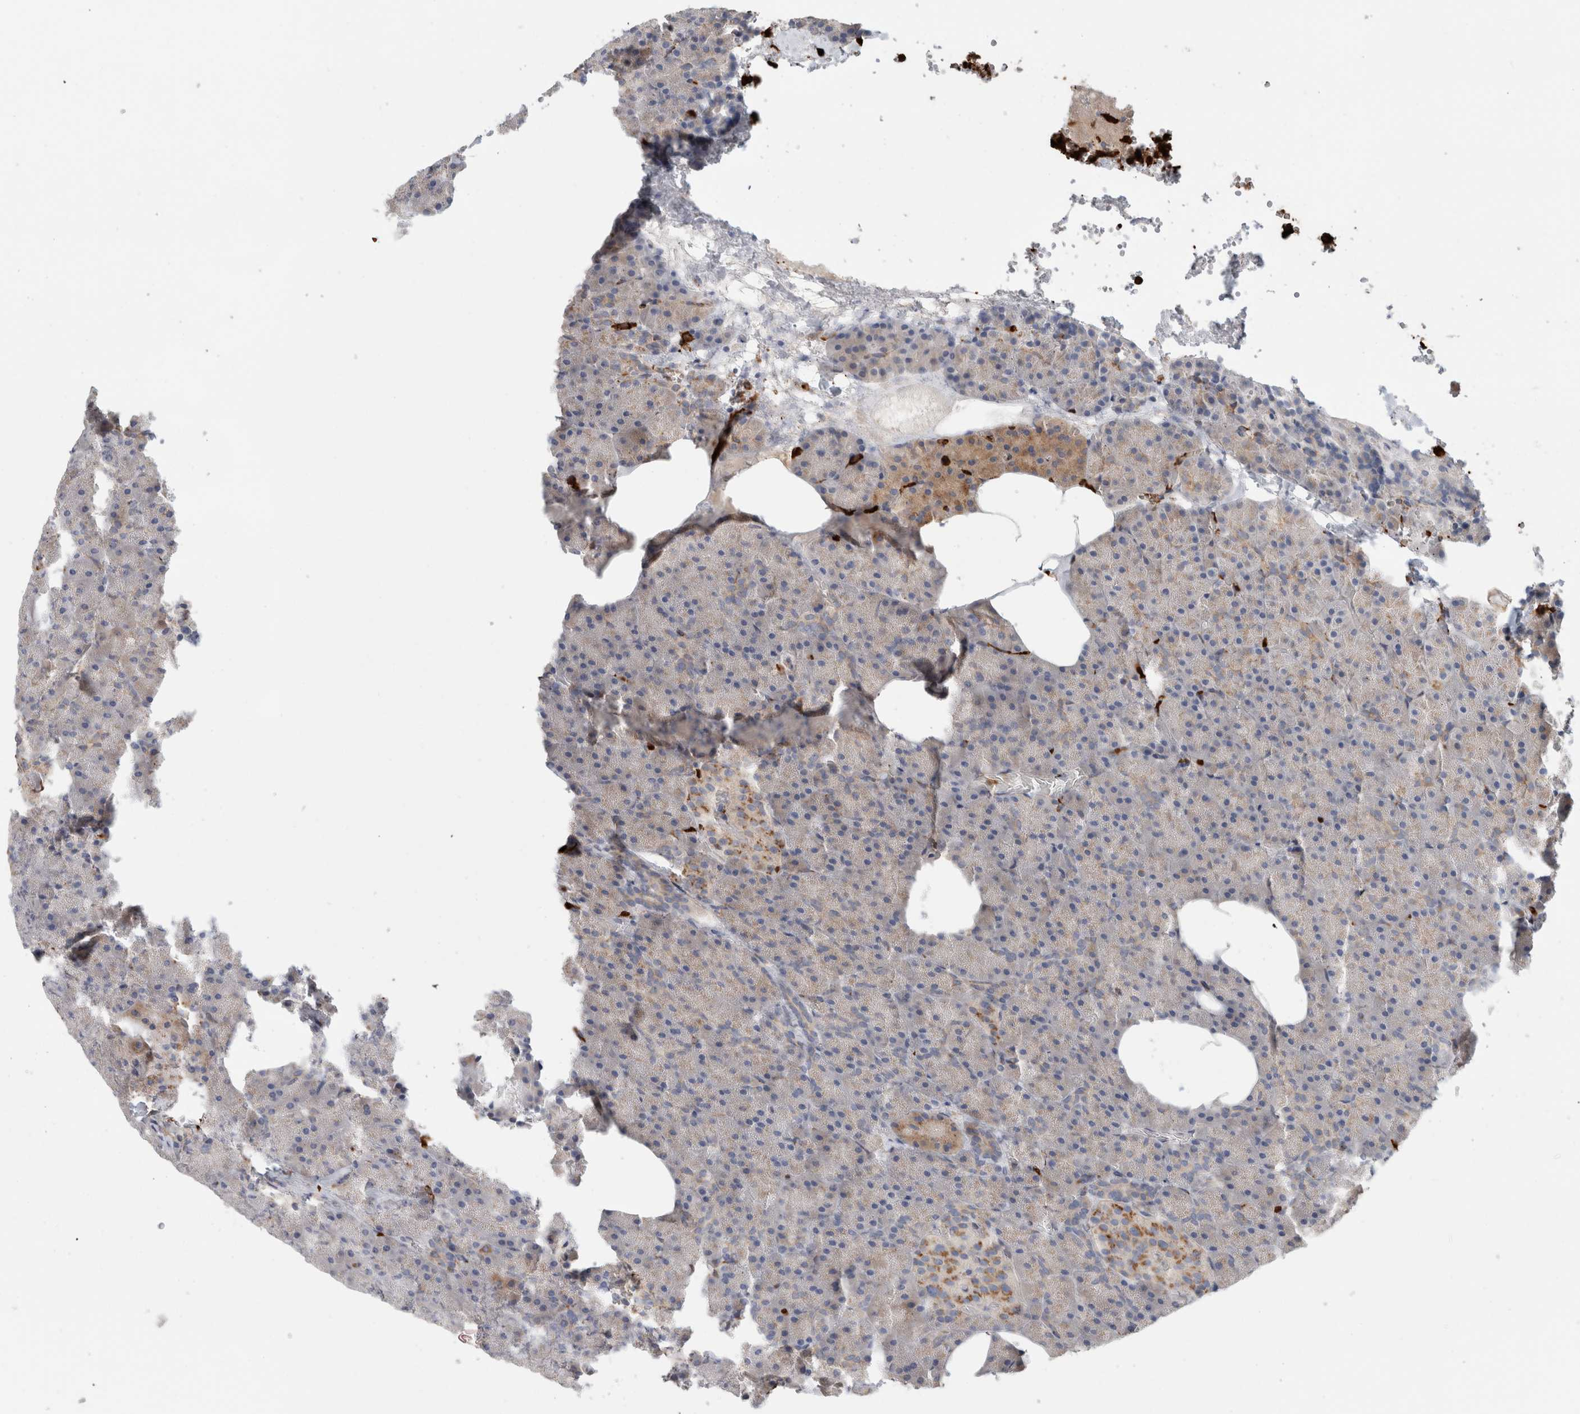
{"staining": {"intensity": "weak", "quantity": "25%-75%", "location": "cytoplasmic/membranous"}, "tissue": "pancreas", "cell_type": "Exocrine glandular cells", "image_type": "normal", "snomed": [{"axis": "morphology", "description": "Normal tissue, NOS"}, {"axis": "morphology", "description": "Carcinoid, malignant, NOS"}, {"axis": "topography", "description": "Pancreas"}], "caption": "Immunohistochemical staining of normal human pancreas exhibits low levels of weak cytoplasmic/membranous expression in approximately 25%-75% of exocrine glandular cells. The staining was performed using DAB (3,3'-diaminobenzidine) to visualize the protein expression in brown, while the nuclei were stained in blue with hematoxylin (Magnification: 20x).", "gene": "P4HA1", "patient": {"sex": "female", "age": 35}}